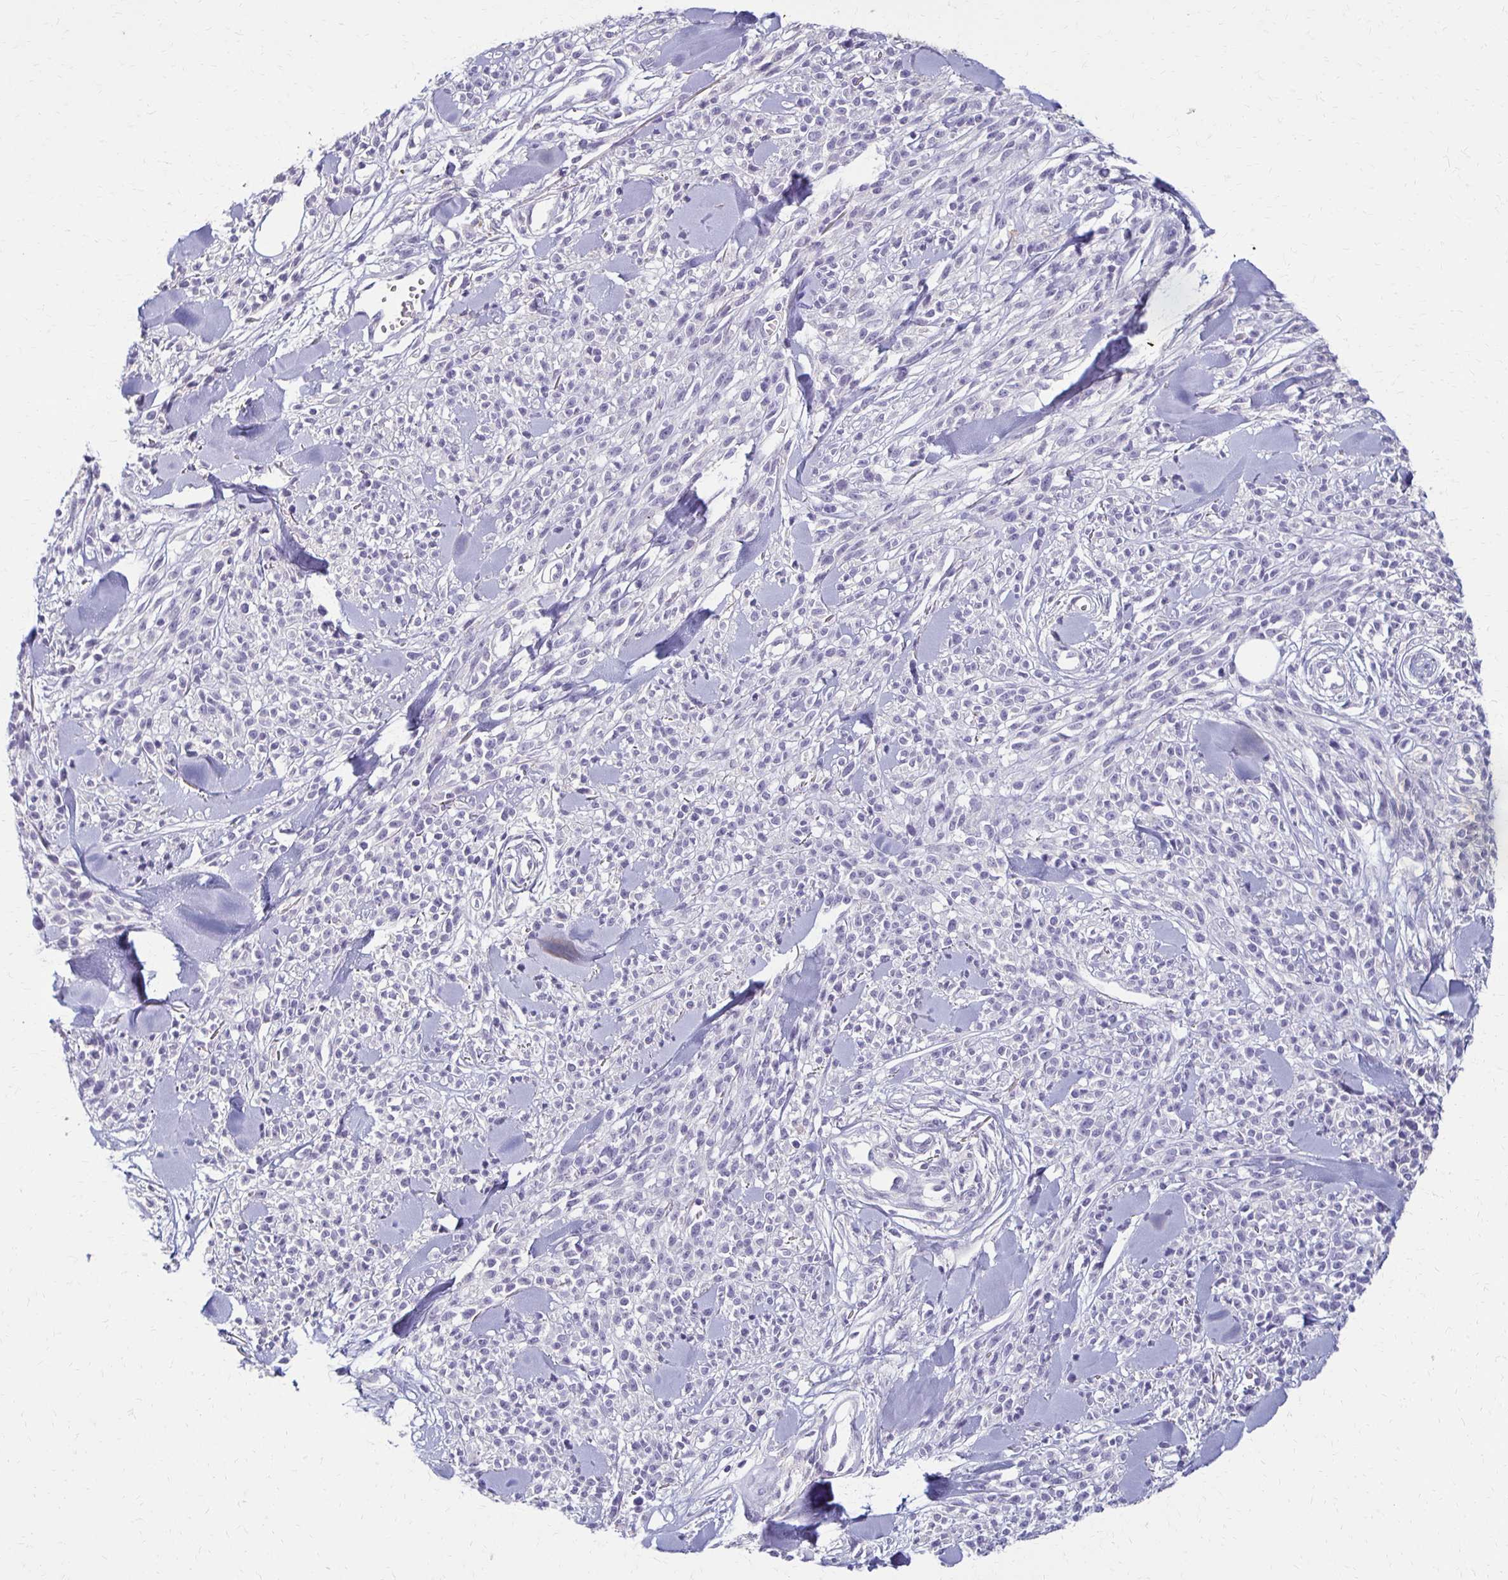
{"staining": {"intensity": "negative", "quantity": "none", "location": "none"}, "tissue": "melanoma", "cell_type": "Tumor cells", "image_type": "cancer", "snomed": [{"axis": "morphology", "description": "Malignant melanoma, NOS"}, {"axis": "topography", "description": "Skin"}, {"axis": "topography", "description": "Skin of trunk"}], "caption": "High magnification brightfield microscopy of melanoma stained with DAB (3,3'-diaminobenzidine) (brown) and counterstained with hematoxylin (blue): tumor cells show no significant expression.", "gene": "BBS12", "patient": {"sex": "male", "age": 74}}